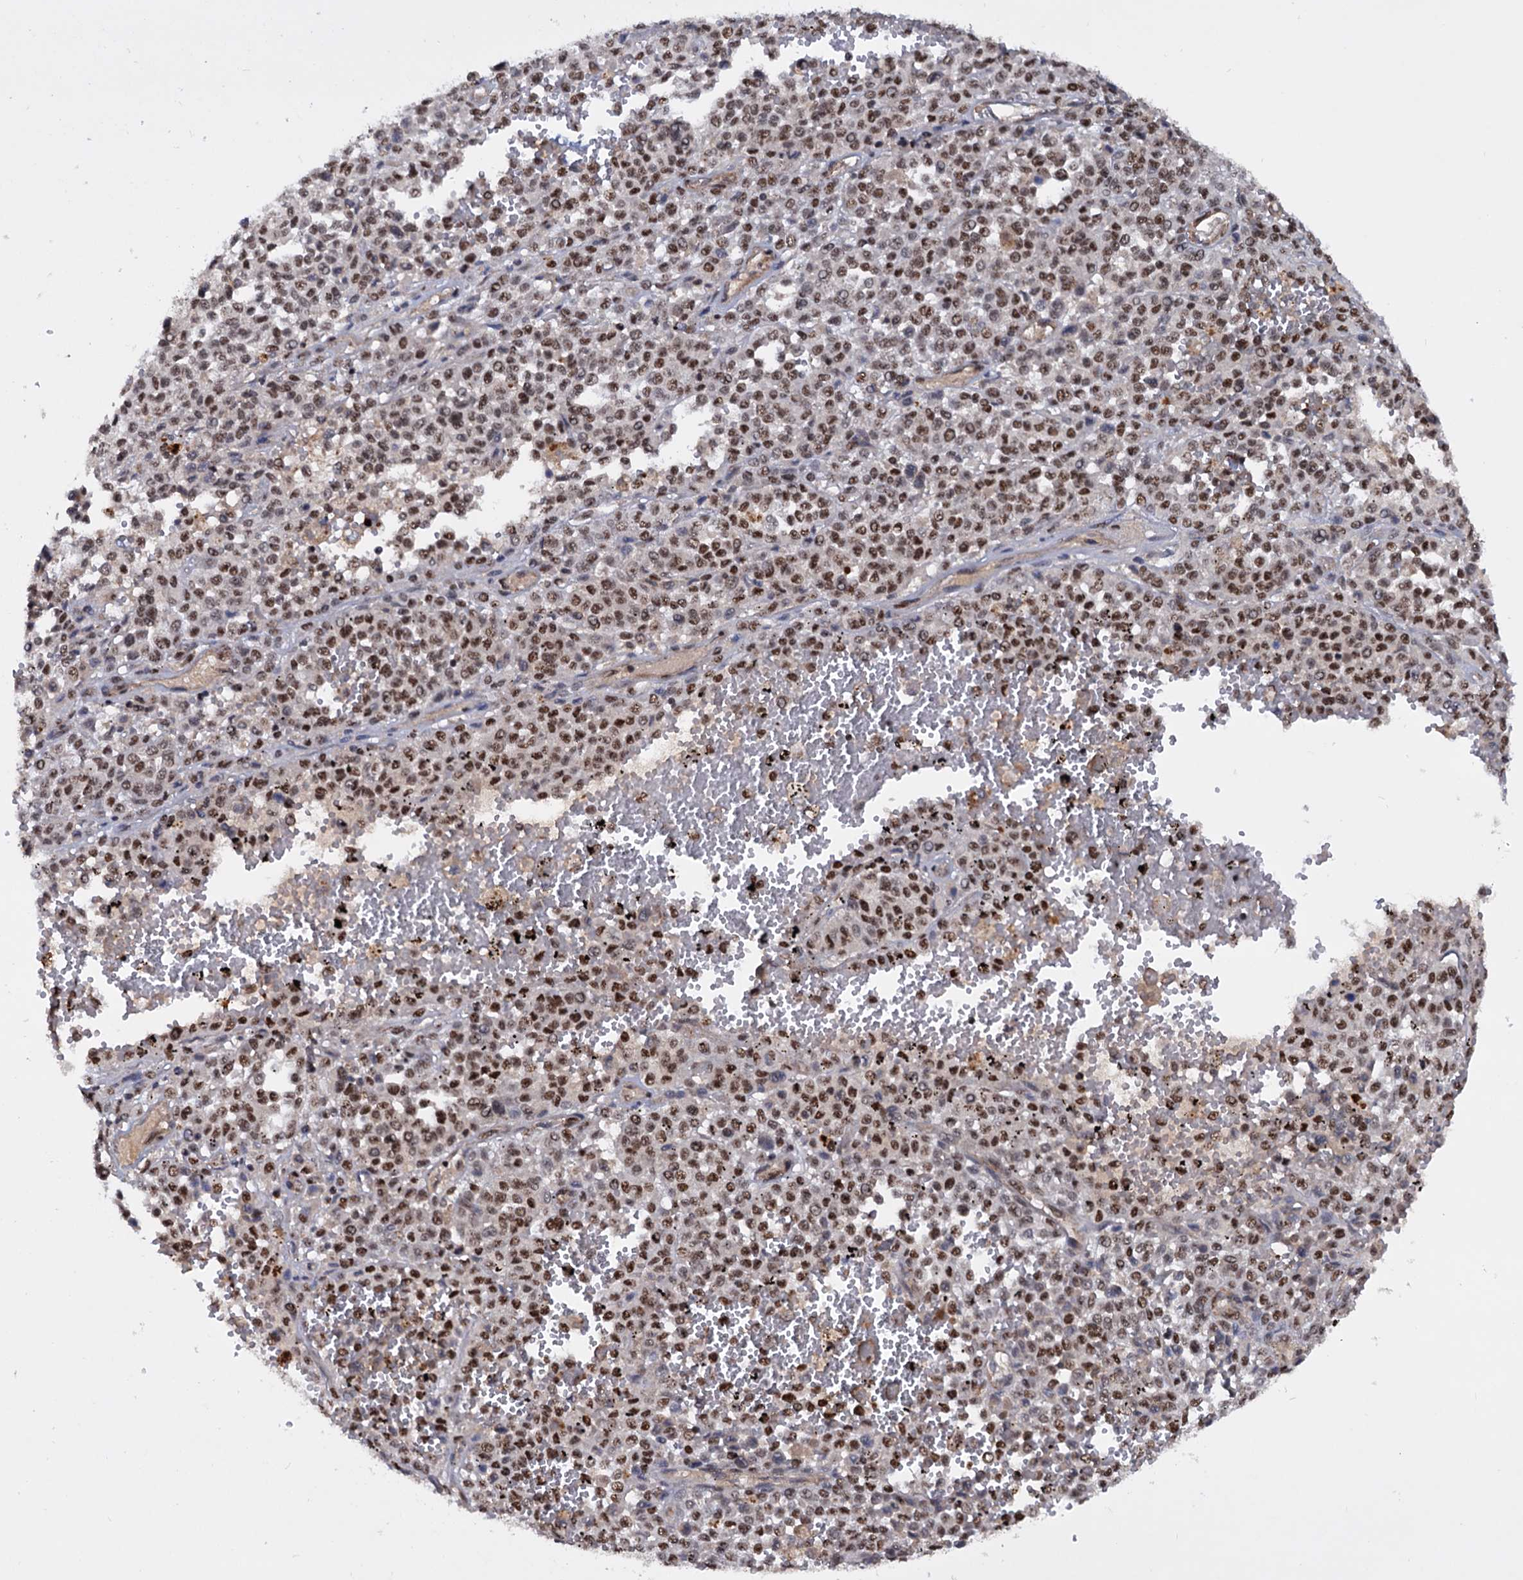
{"staining": {"intensity": "moderate", "quantity": ">75%", "location": "nuclear"}, "tissue": "melanoma", "cell_type": "Tumor cells", "image_type": "cancer", "snomed": [{"axis": "morphology", "description": "Malignant melanoma, Metastatic site"}, {"axis": "topography", "description": "Pancreas"}], "caption": "Immunohistochemistry (IHC) histopathology image of melanoma stained for a protein (brown), which reveals medium levels of moderate nuclear positivity in about >75% of tumor cells.", "gene": "TBC1D12", "patient": {"sex": "female", "age": 30}}